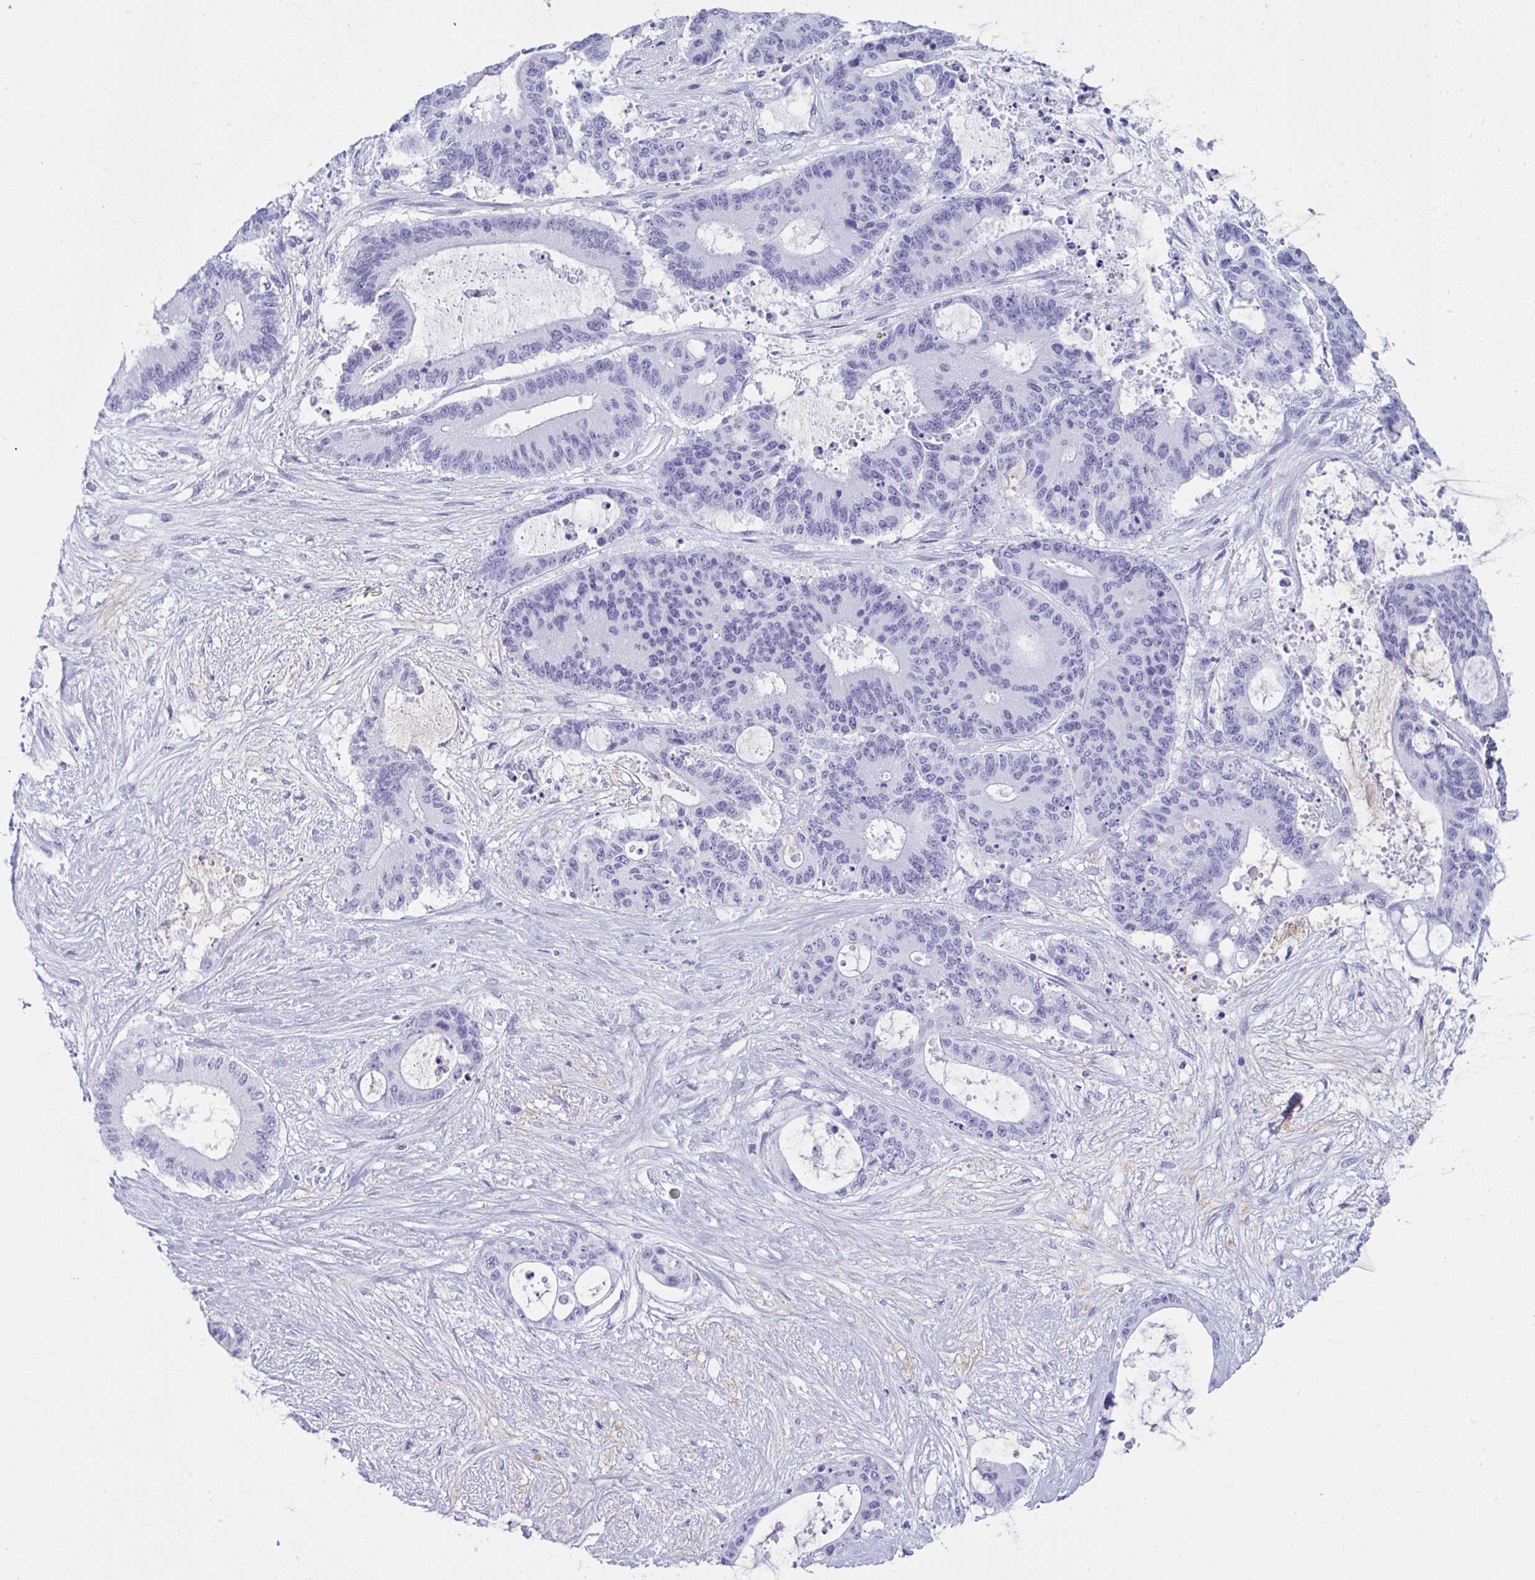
{"staining": {"intensity": "negative", "quantity": "none", "location": "none"}, "tissue": "liver cancer", "cell_type": "Tumor cells", "image_type": "cancer", "snomed": [{"axis": "morphology", "description": "Normal tissue, NOS"}, {"axis": "morphology", "description": "Cholangiocarcinoma"}, {"axis": "topography", "description": "Liver"}, {"axis": "topography", "description": "Peripheral nerve tissue"}], "caption": "The image shows no staining of tumor cells in liver cholangiocarcinoma.", "gene": "JCHAIN", "patient": {"sex": "female", "age": 73}}